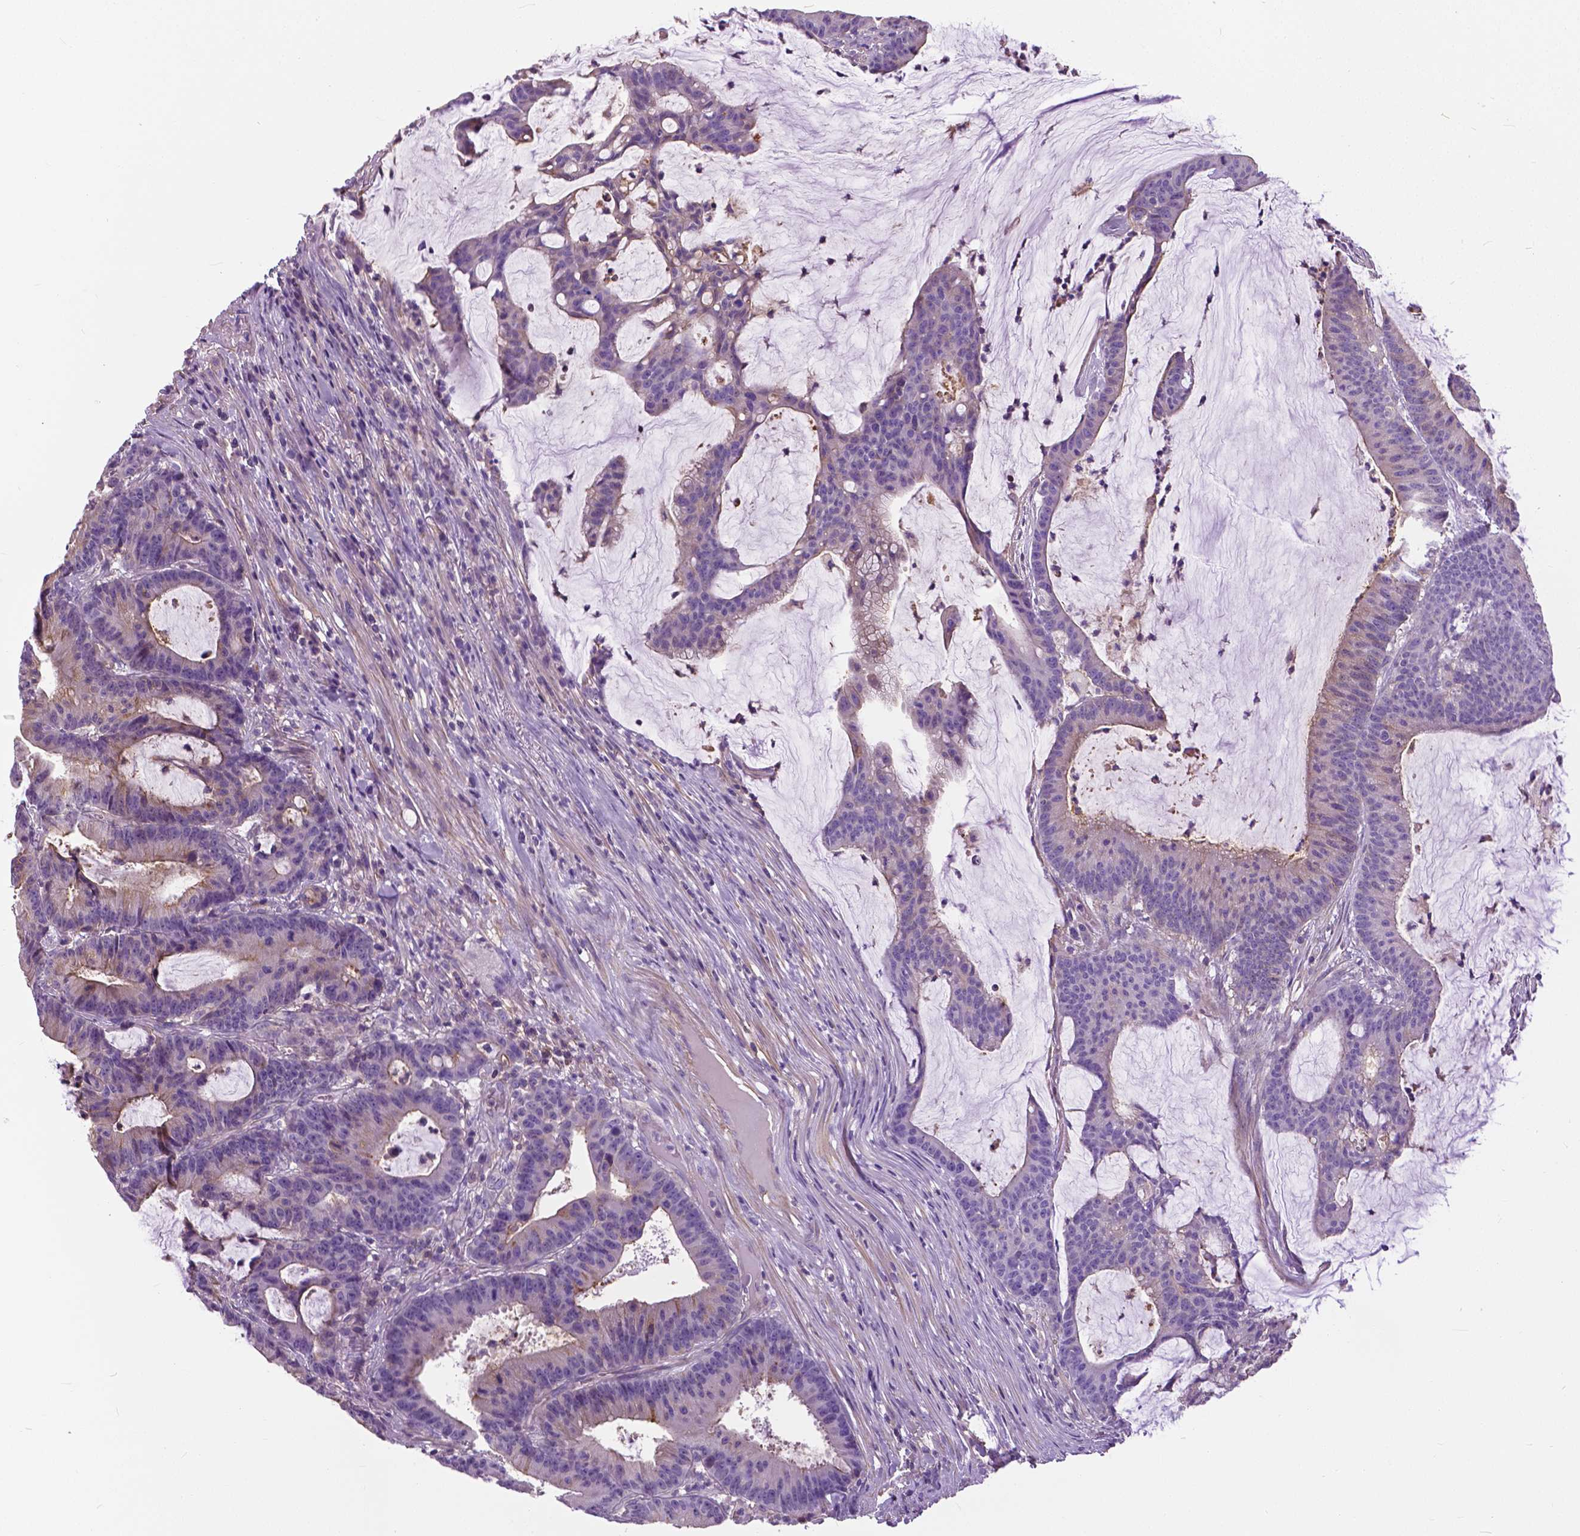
{"staining": {"intensity": "negative", "quantity": "none", "location": "none"}, "tissue": "colorectal cancer", "cell_type": "Tumor cells", "image_type": "cancer", "snomed": [{"axis": "morphology", "description": "Adenocarcinoma, NOS"}, {"axis": "topography", "description": "Colon"}], "caption": "This is a micrograph of immunohistochemistry staining of colorectal cancer (adenocarcinoma), which shows no positivity in tumor cells.", "gene": "ANXA13", "patient": {"sex": "female", "age": 78}}